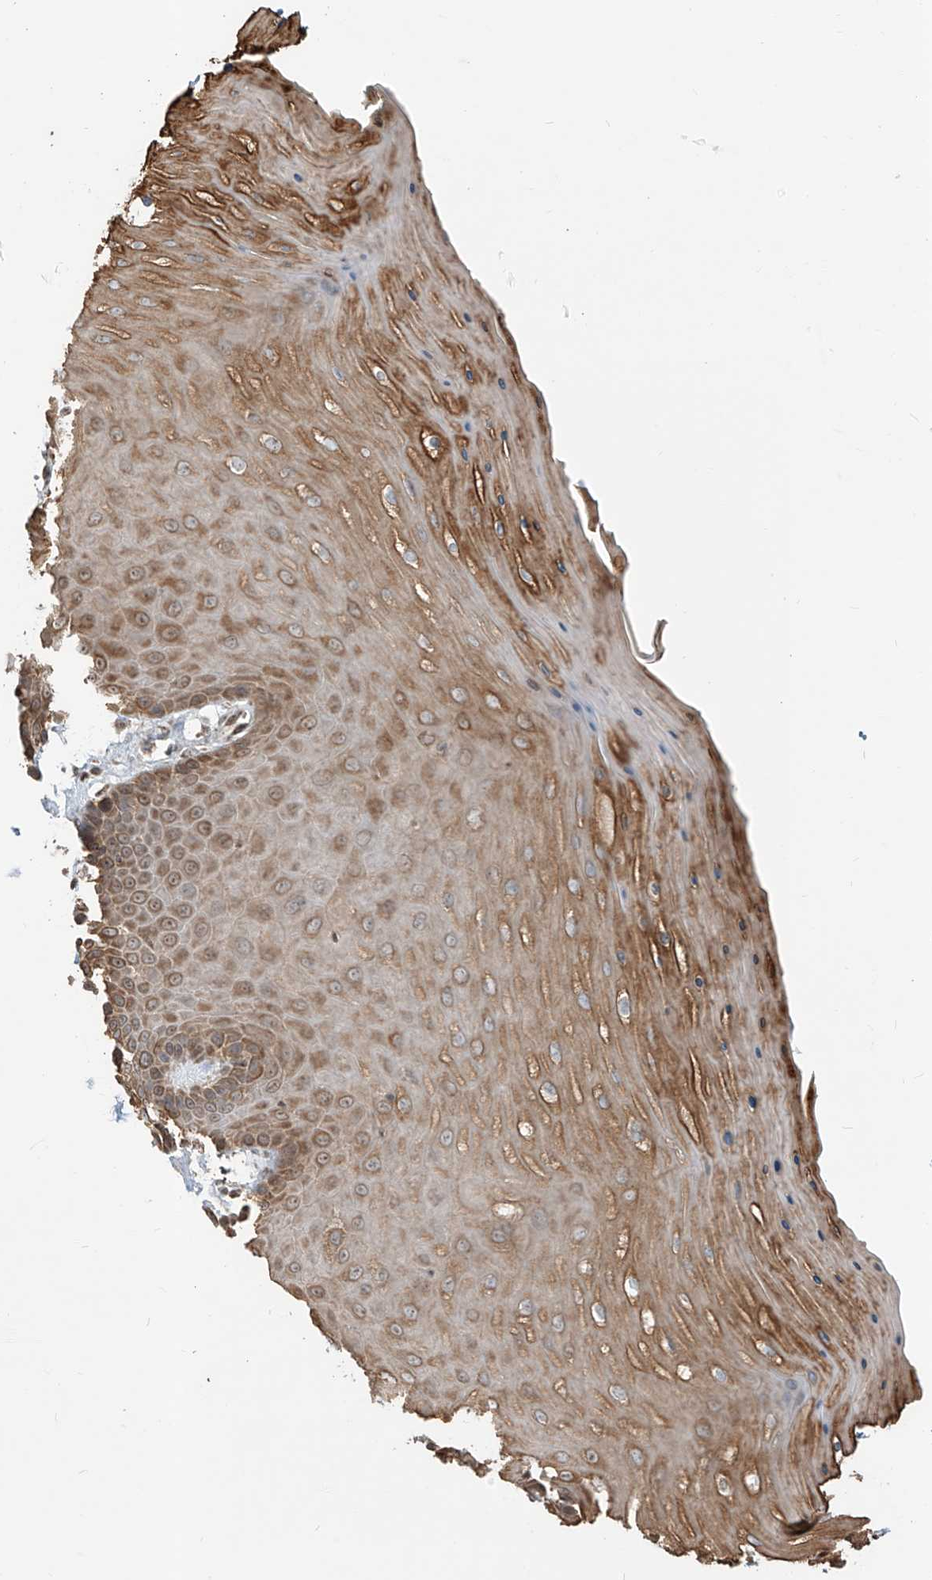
{"staining": {"intensity": "strong", "quantity": "25%-75%", "location": "cytoplasmic/membranous,nuclear"}, "tissue": "cervix", "cell_type": "Glandular cells", "image_type": "normal", "snomed": [{"axis": "morphology", "description": "Normal tissue, NOS"}, {"axis": "topography", "description": "Cervix"}], "caption": "DAB immunohistochemical staining of normal human cervix displays strong cytoplasmic/membranous,nuclear protein staining in approximately 25%-75% of glandular cells.", "gene": "ZBTB8A", "patient": {"sex": "female", "age": 55}}